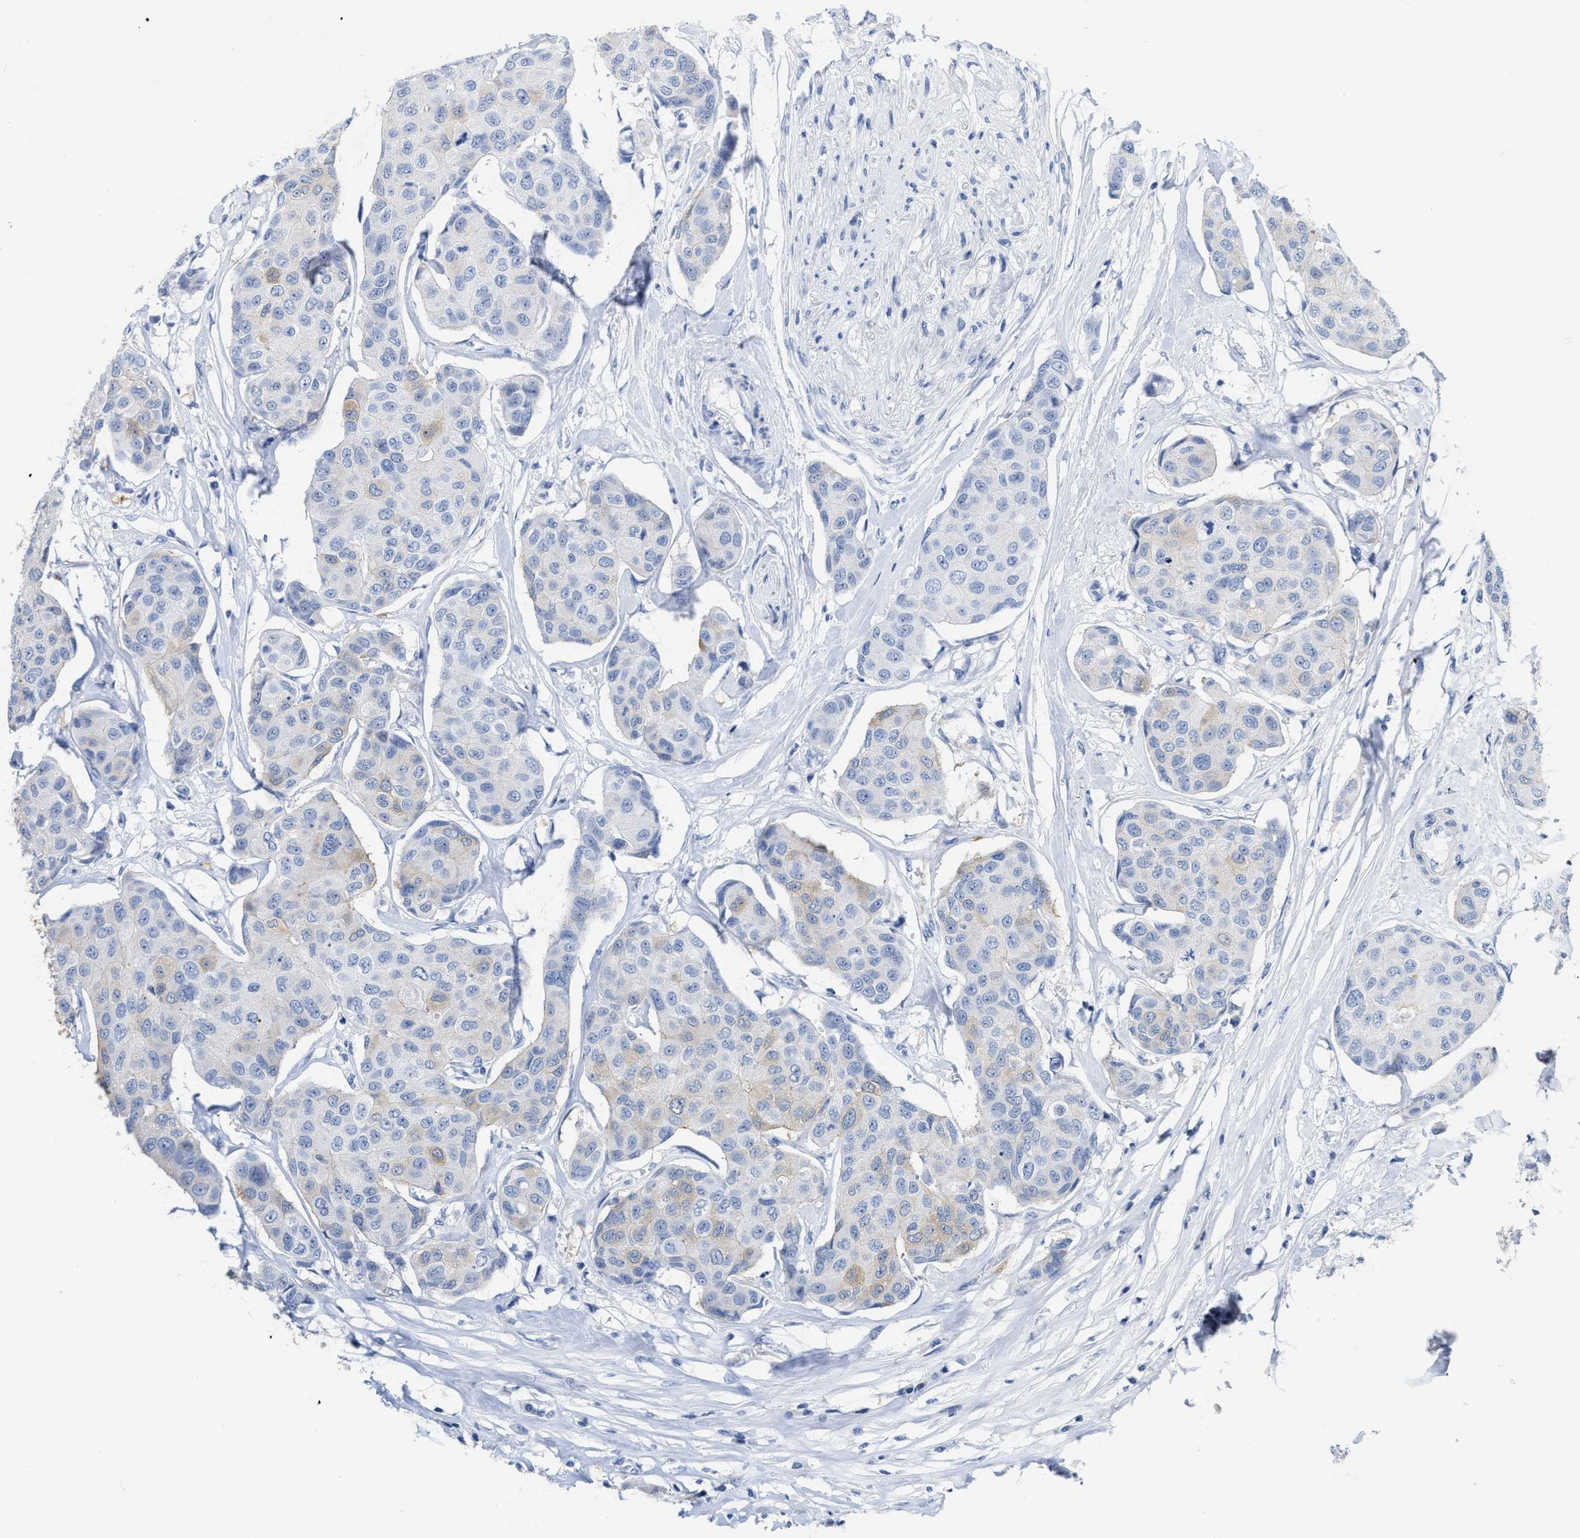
{"staining": {"intensity": "weak", "quantity": "<25%", "location": "cytoplasmic/membranous"}, "tissue": "breast cancer", "cell_type": "Tumor cells", "image_type": "cancer", "snomed": [{"axis": "morphology", "description": "Duct carcinoma"}, {"axis": "topography", "description": "Breast"}], "caption": "Immunohistochemistry (IHC) histopathology image of neoplastic tissue: breast cancer (intraductal carcinoma) stained with DAB reveals no significant protein positivity in tumor cells.", "gene": "CRYM", "patient": {"sex": "female", "age": 80}}